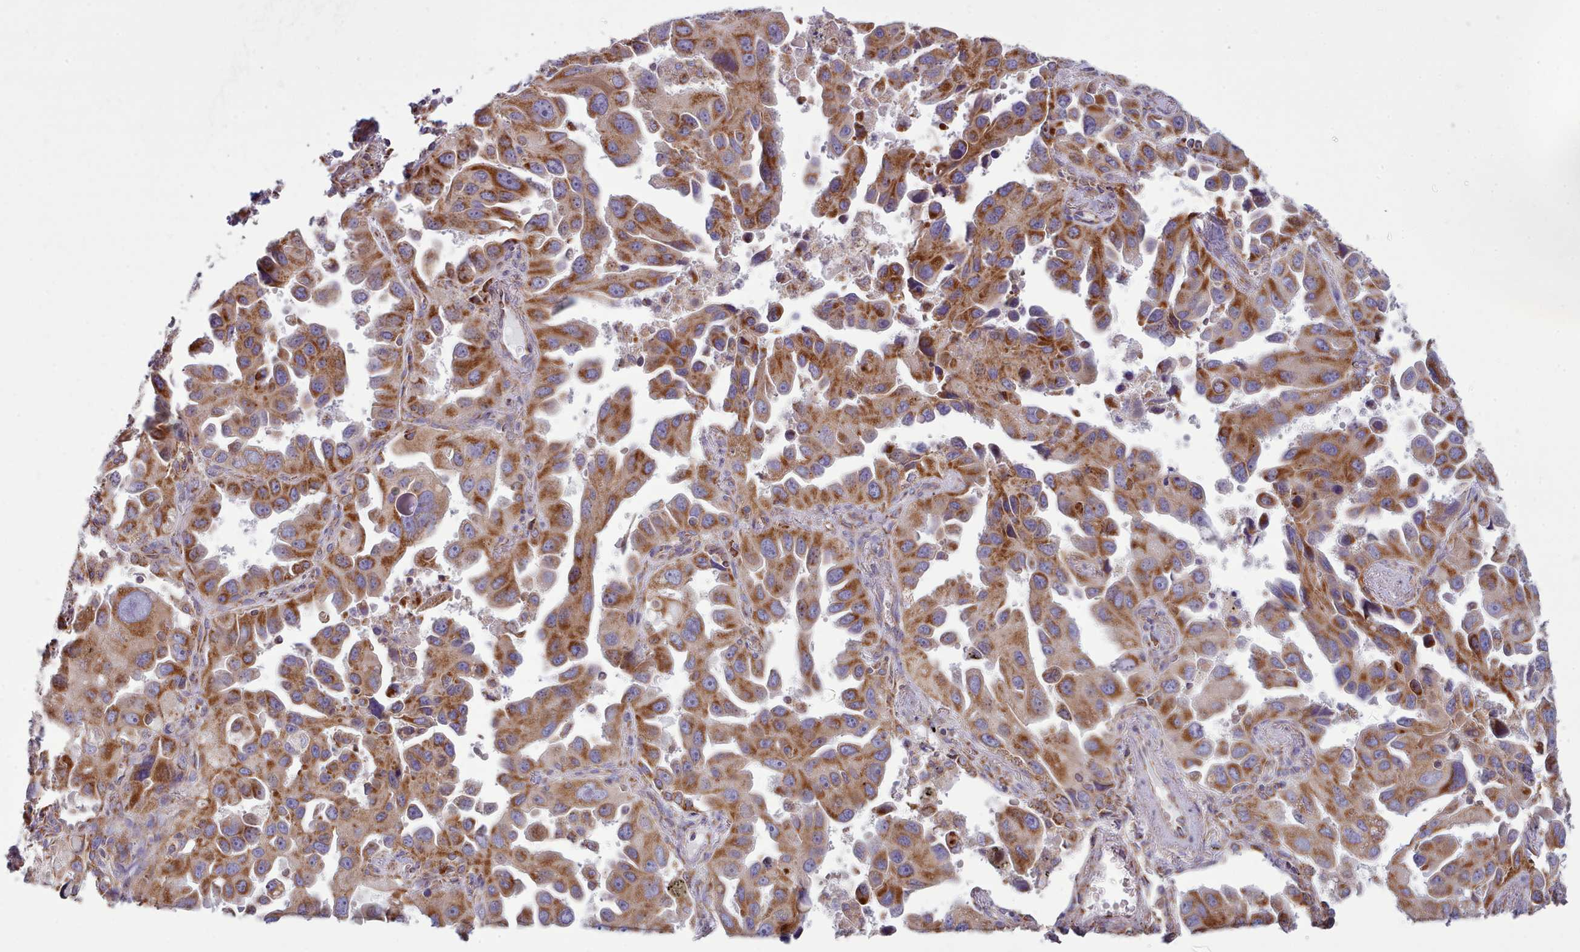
{"staining": {"intensity": "strong", "quantity": ">75%", "location": "cytoplasmic/membranous"}, "tissue": "lung cancer", "cell_type": "Tumor cells", "image_type": "cancer", "snomed": [{"axis": "morphology", "description": "Adenocarcinoma, NOS"}, {"axis": "topography", "description": "Lung"}], "caption": "A brown stain highlights strong cytoplasmic/membranous staining of a protein in adenocarcinoma (lung) tumor cells.", "gene": "SRP54", "patient": {"sex": "male", "age": 66}}